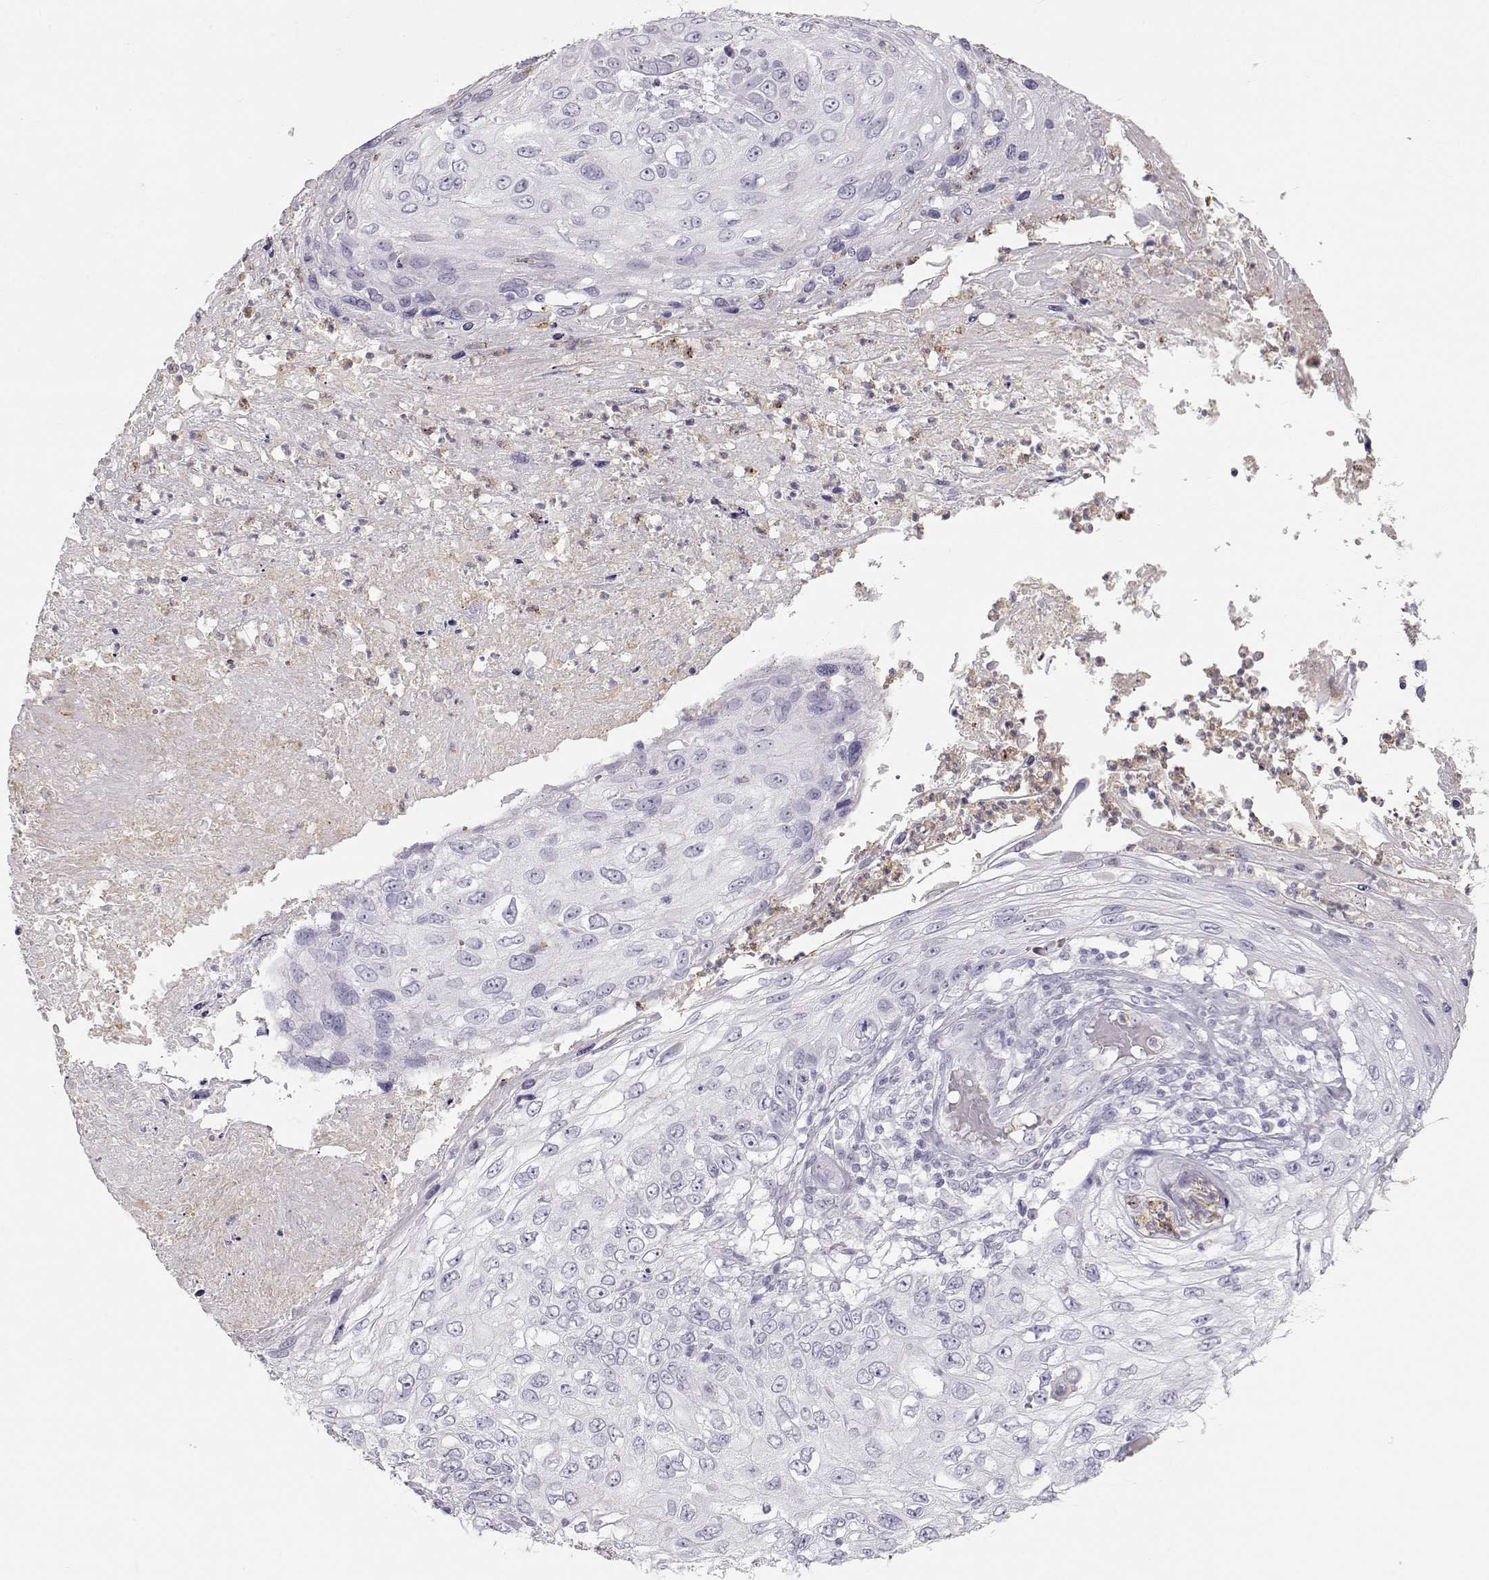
{"staining": {"intensity": "negative", "quantity": "none", "location": "none"}, "tissue": "skin cancer", "cell_type": "Tumor cells", "image_type": "cancer", "snomed": [{"axis": "morphology", "description": "Squamous cell carcinoma, NOS"}, {"axis": "topography", "description": "Skin"}], "caption": "The immunohistochemistry photomicrograph has no significant staining in tumor cells of skin cancer (squamous cell carcinoma) tissue. (DAB (3,3'-diaminobenzidine) immunohistochemistry (IHC), high magnification).", "gene": "MIP", "patient": {"sex": "male", "age": 92}}